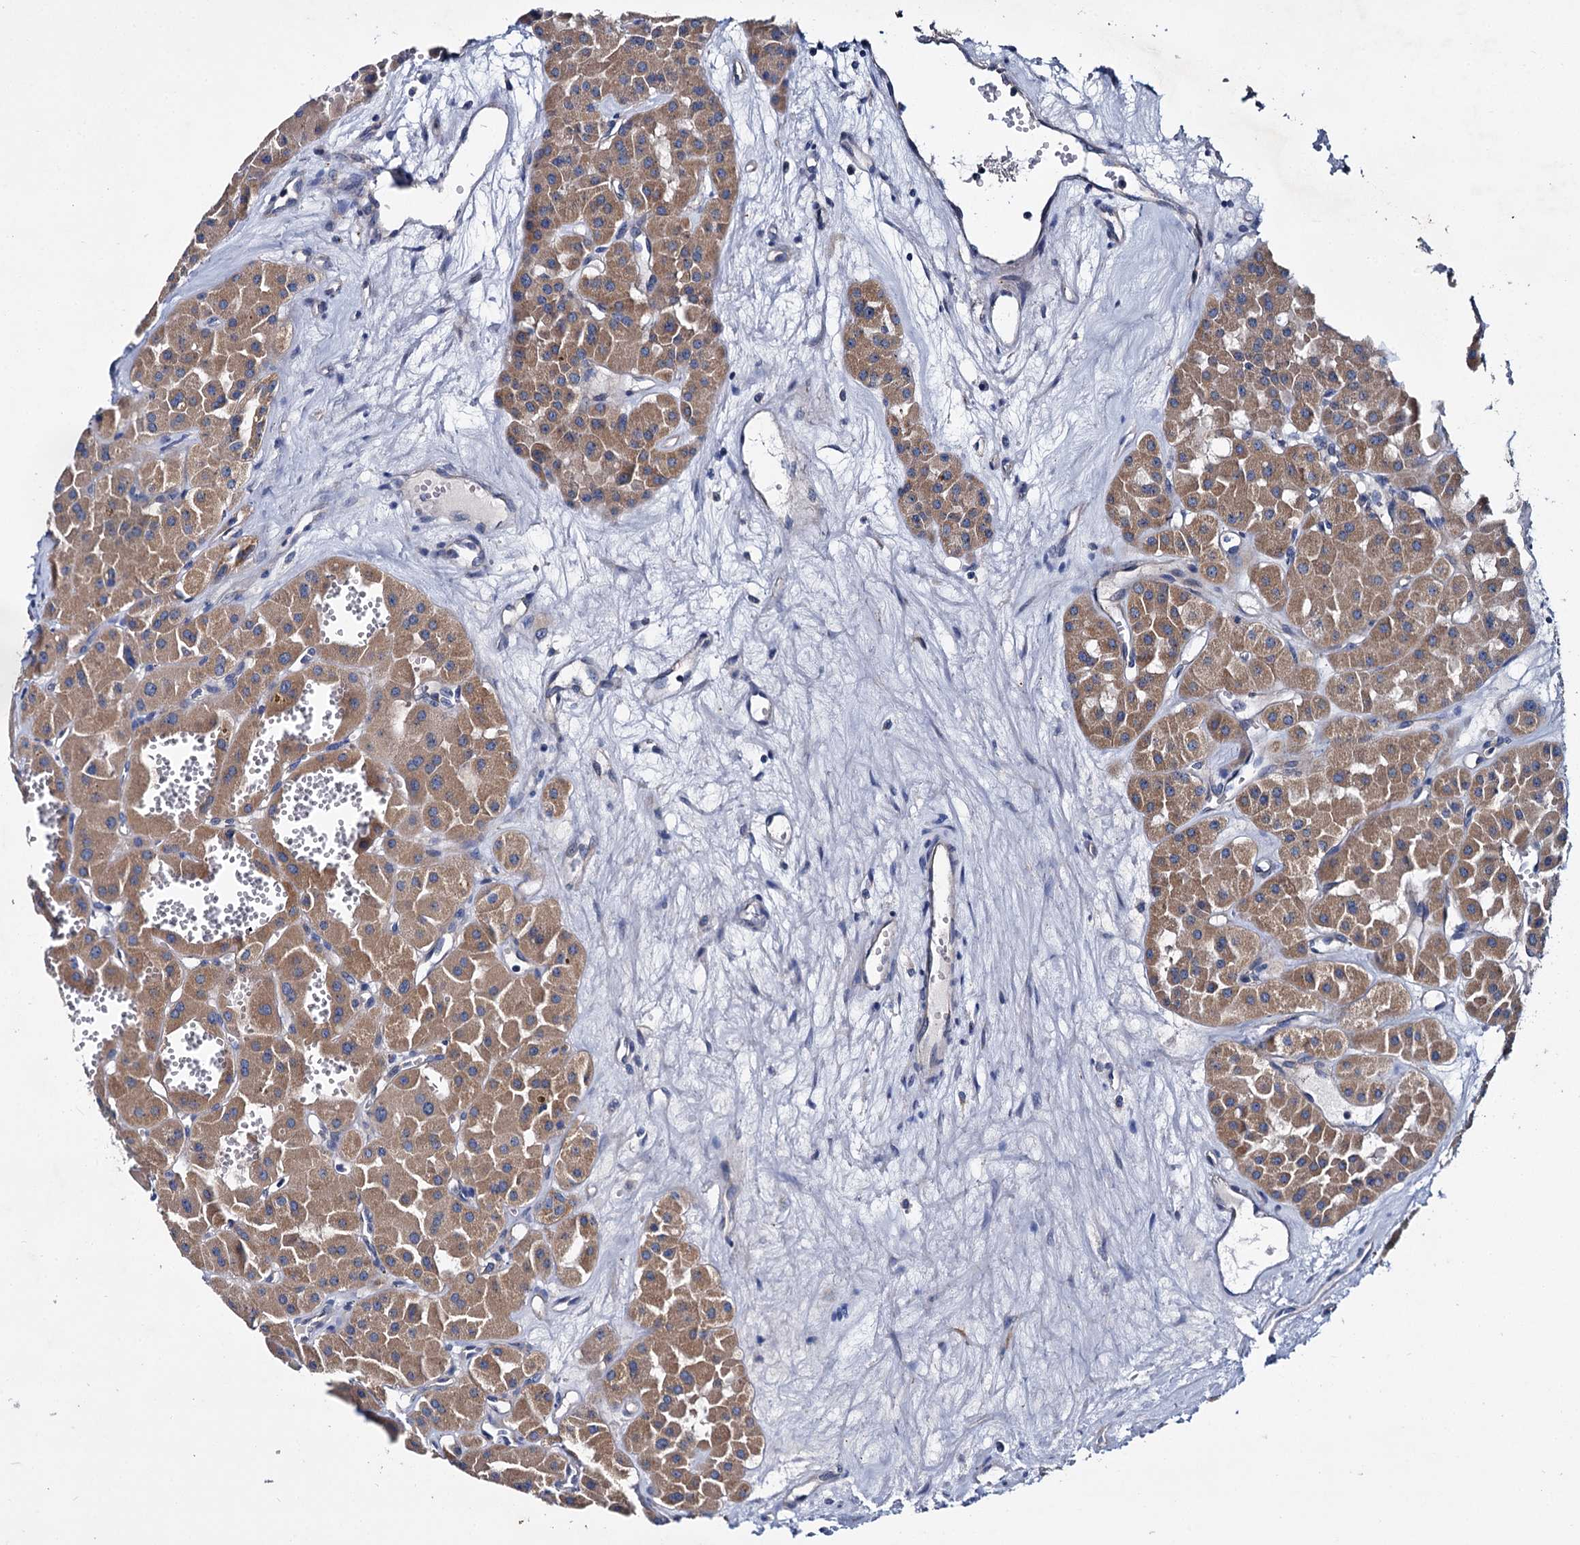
{"staining": {"intensity": "moderate", "quantity": ">75%", "location": "cytoplasmic/membranous"}, "tissue": "renal cancer", "cell_type": "Tumor cells", "image_type": "cancer", "snomed": [{"axis": "morphology", "description": "Carcinoma, NOS"}, {"axis": "topography", "description": "Kidney"}], "caption": "Human renal cancer stained for a protein (brown) exhibits moderate cytoplasmic/membranous positive staining in approximately >75% of tumor cells.", "gene": "CEP295", "patient": {"sex": "female", "age": 75}}